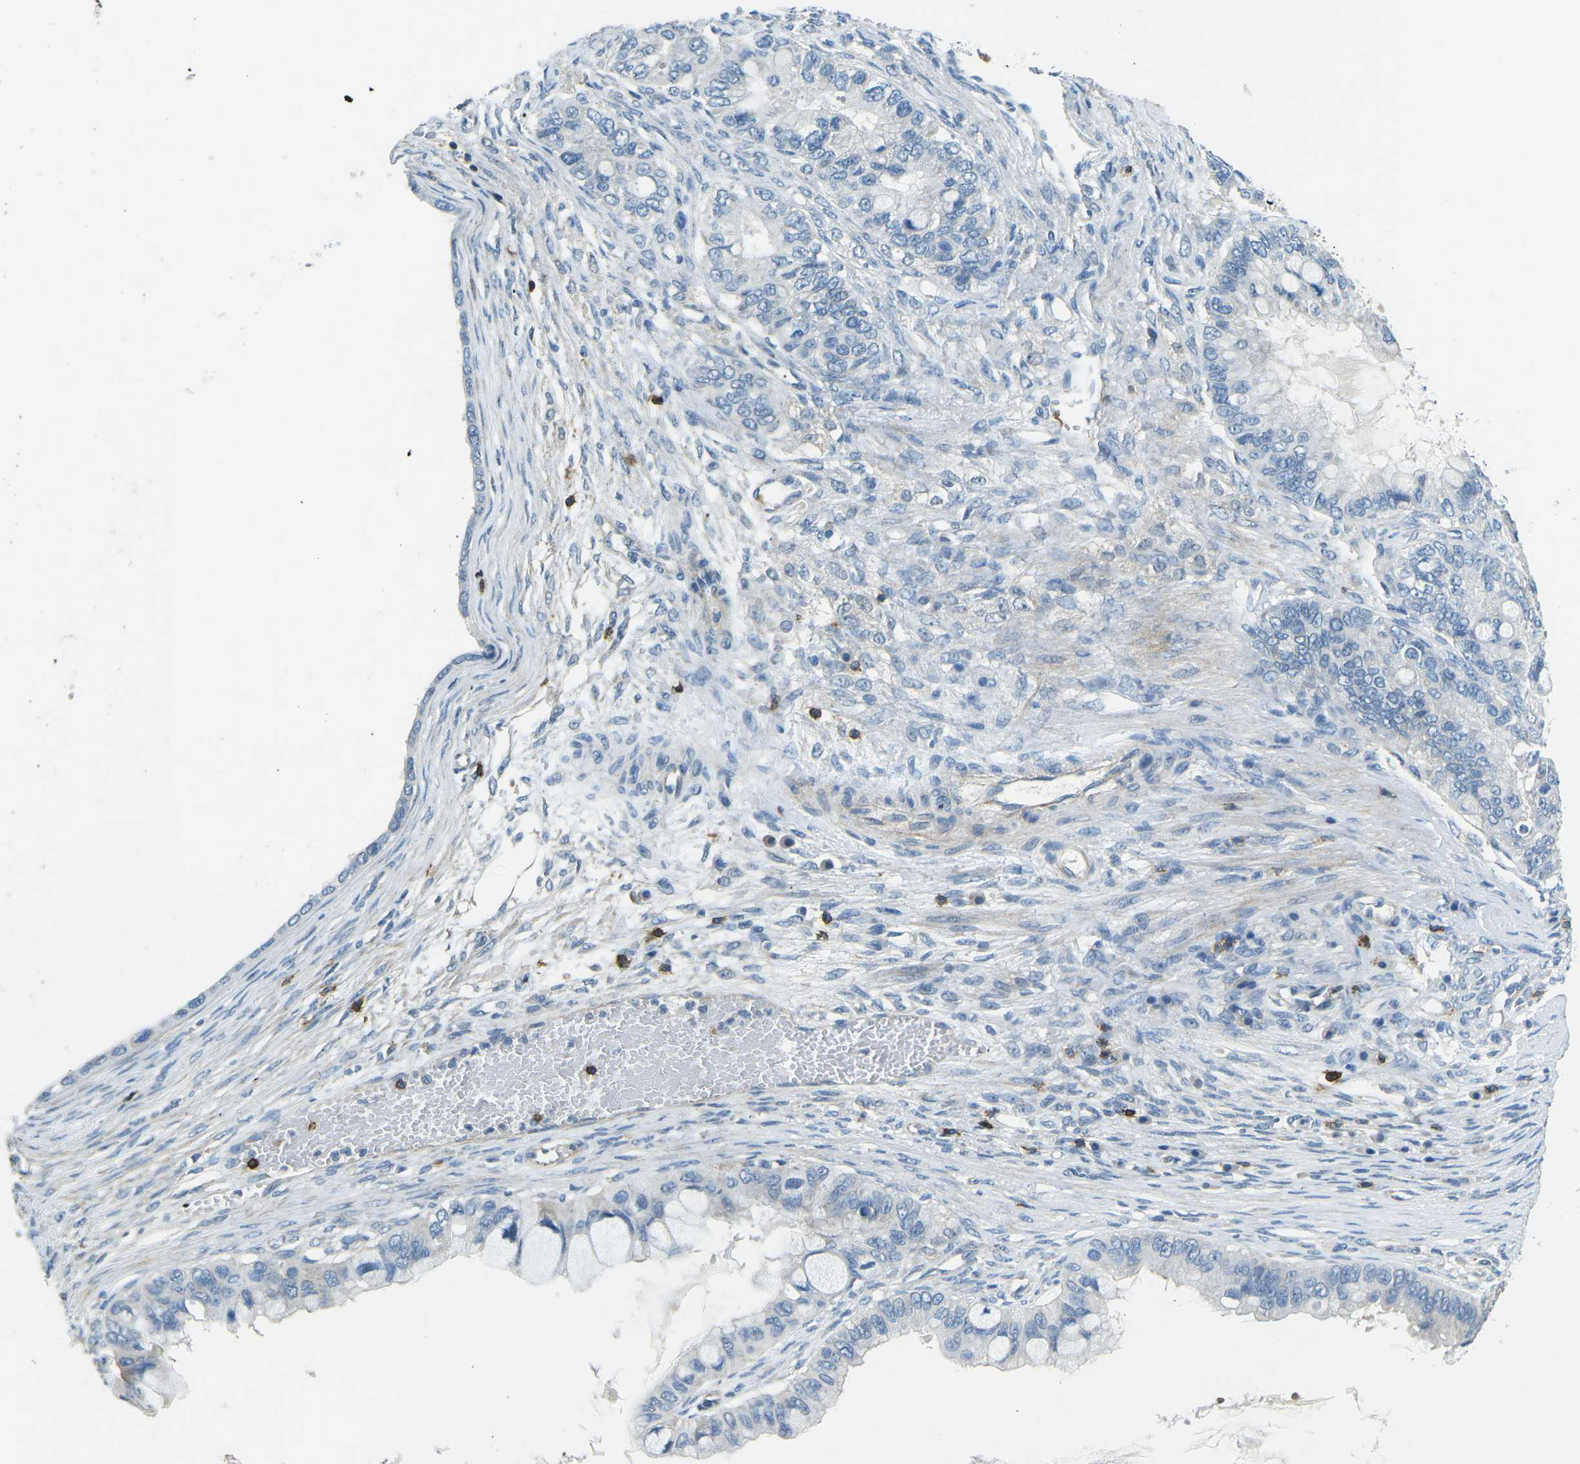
{"staining": {"intensity": "negative", "quantity": "none", "location": "none"}, "tissue": "ovarian cancer", "cell_type": "Tumor cells", "image_type": "cancer", "snomed": [{"axis": "morphology", "description": "Cystadenocarcinoma, mucinous, NOS"}, {"axis": "topography", "description": "Ovary"}], "caption": "An image of human ovarian mucinous cystadenocarcinoma is negative for staining in tumor cells.", "gene": "CD6", "patient": {"sex": "female", "age": 80}}